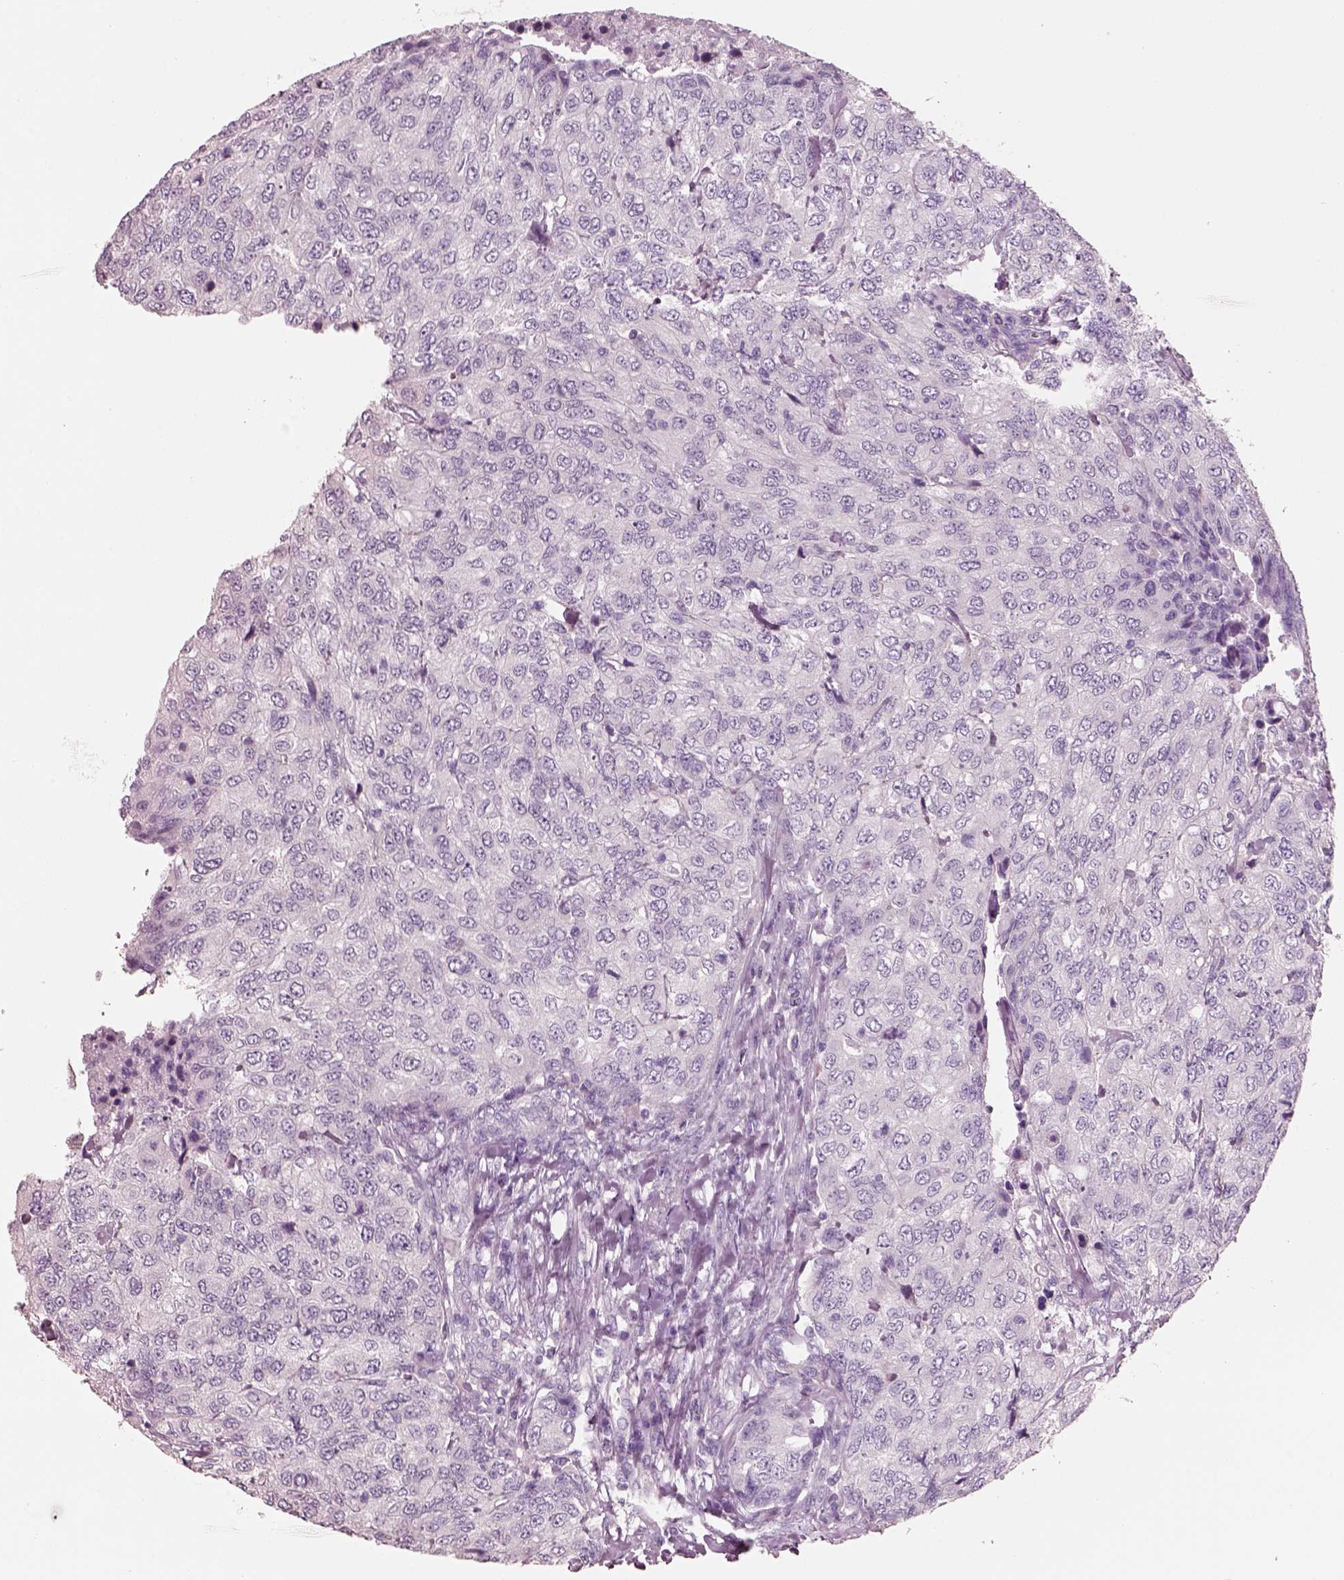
{"staining": {"intensity": "negative", "quantity": "none", "location": "none"}, "tissue": "urothelial cancer", "cell_type": "Tumor cells", "image_type": "cancer", "snomed": [{"axis": "morphology", "description": "Urothelial carcinoma, High grade"}, {"axis": "topography", "description": "Urinary bladder"}], "caption": "High magnification brightfield microscopy of urothelial cancer stained with DAB (3,3'-diaminobenzidine) (brown) and counterstained with hematoxylin (blue): tumor cells show no significant positivity.", "gene": "PNOC", "patient": {"sex": "female", "age": 78}}